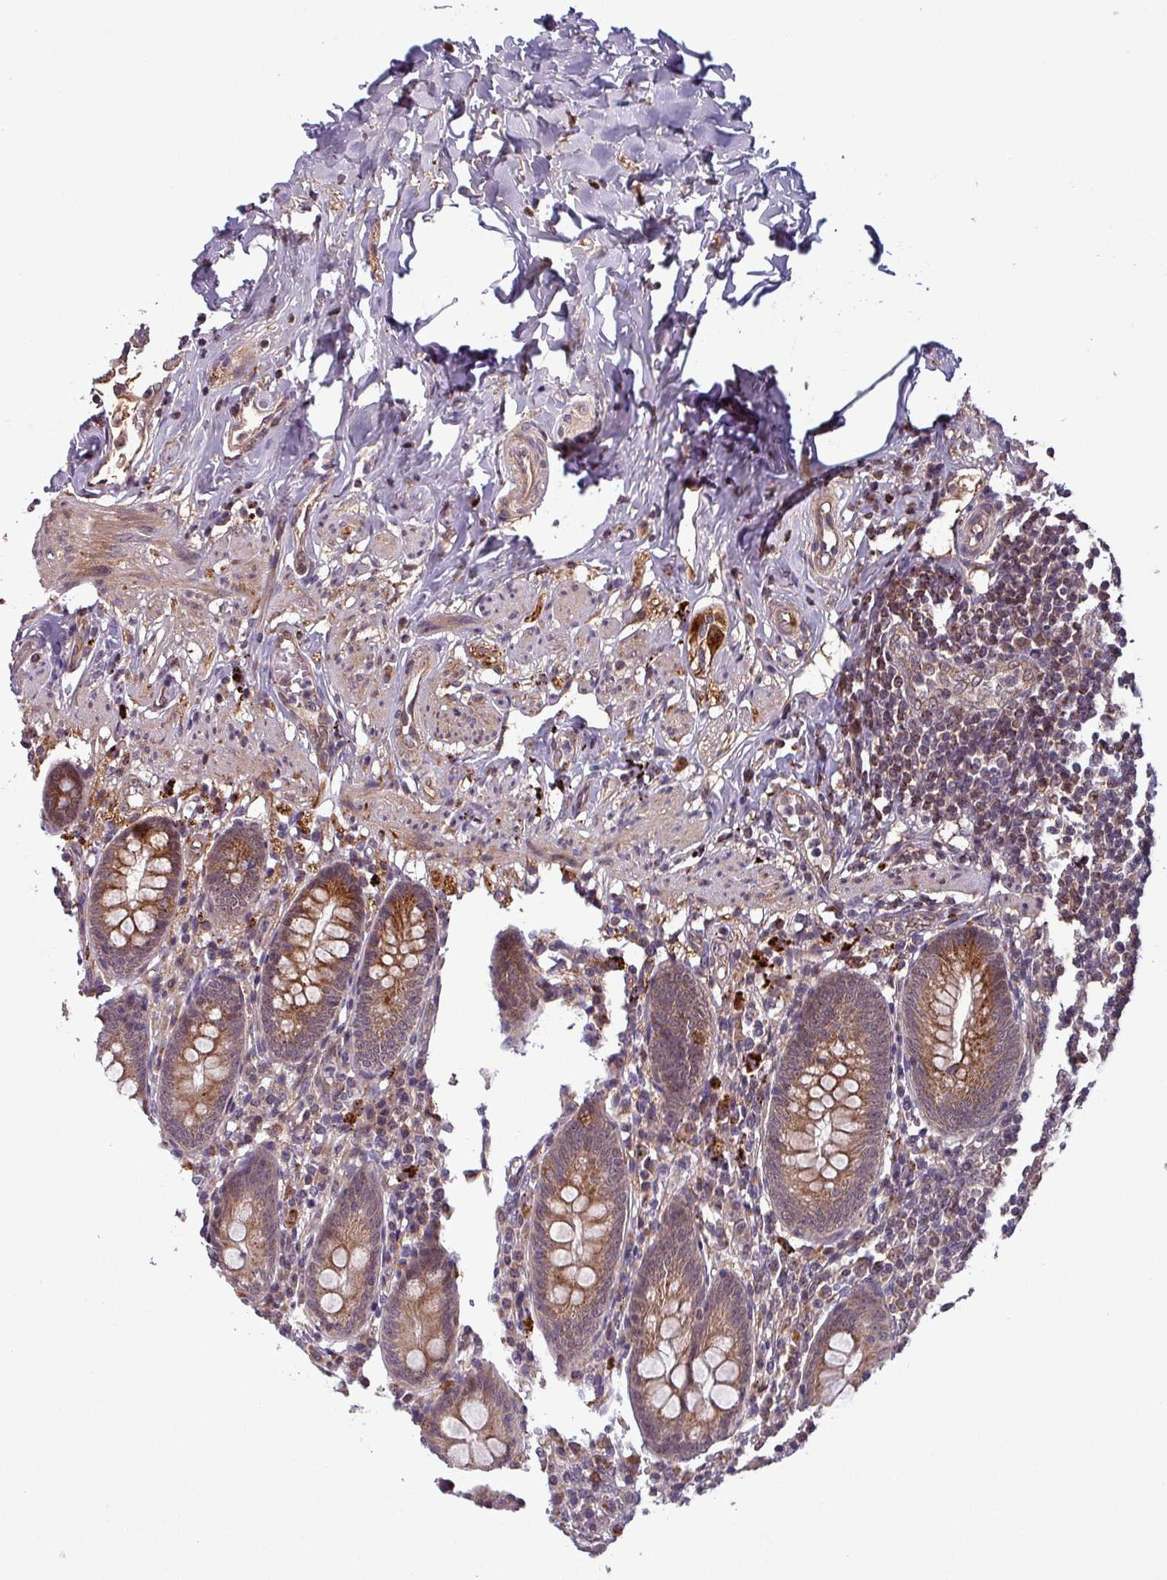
{"staining": {"intensity": "strong", "quantity": ">75%", "location": "cytoplasmic/membranous,nuclear"}, "tissue": "appendix", "cell_type": "Glandular cells", "image_type": "normal", "snomed": [{"axis": "morphology", "description": "Normal tissue, NOS"}, {"axis": "topography", "description": "Appendix"}], "caption": "An IHC image of normal tissue is shown. Protein staining in brown labels strong cytoplasmic/membranous,nuclear positivity in appendix within glandular cells.", "gene": "PUS1", "patient": {"sex": "male", "age": 55}}